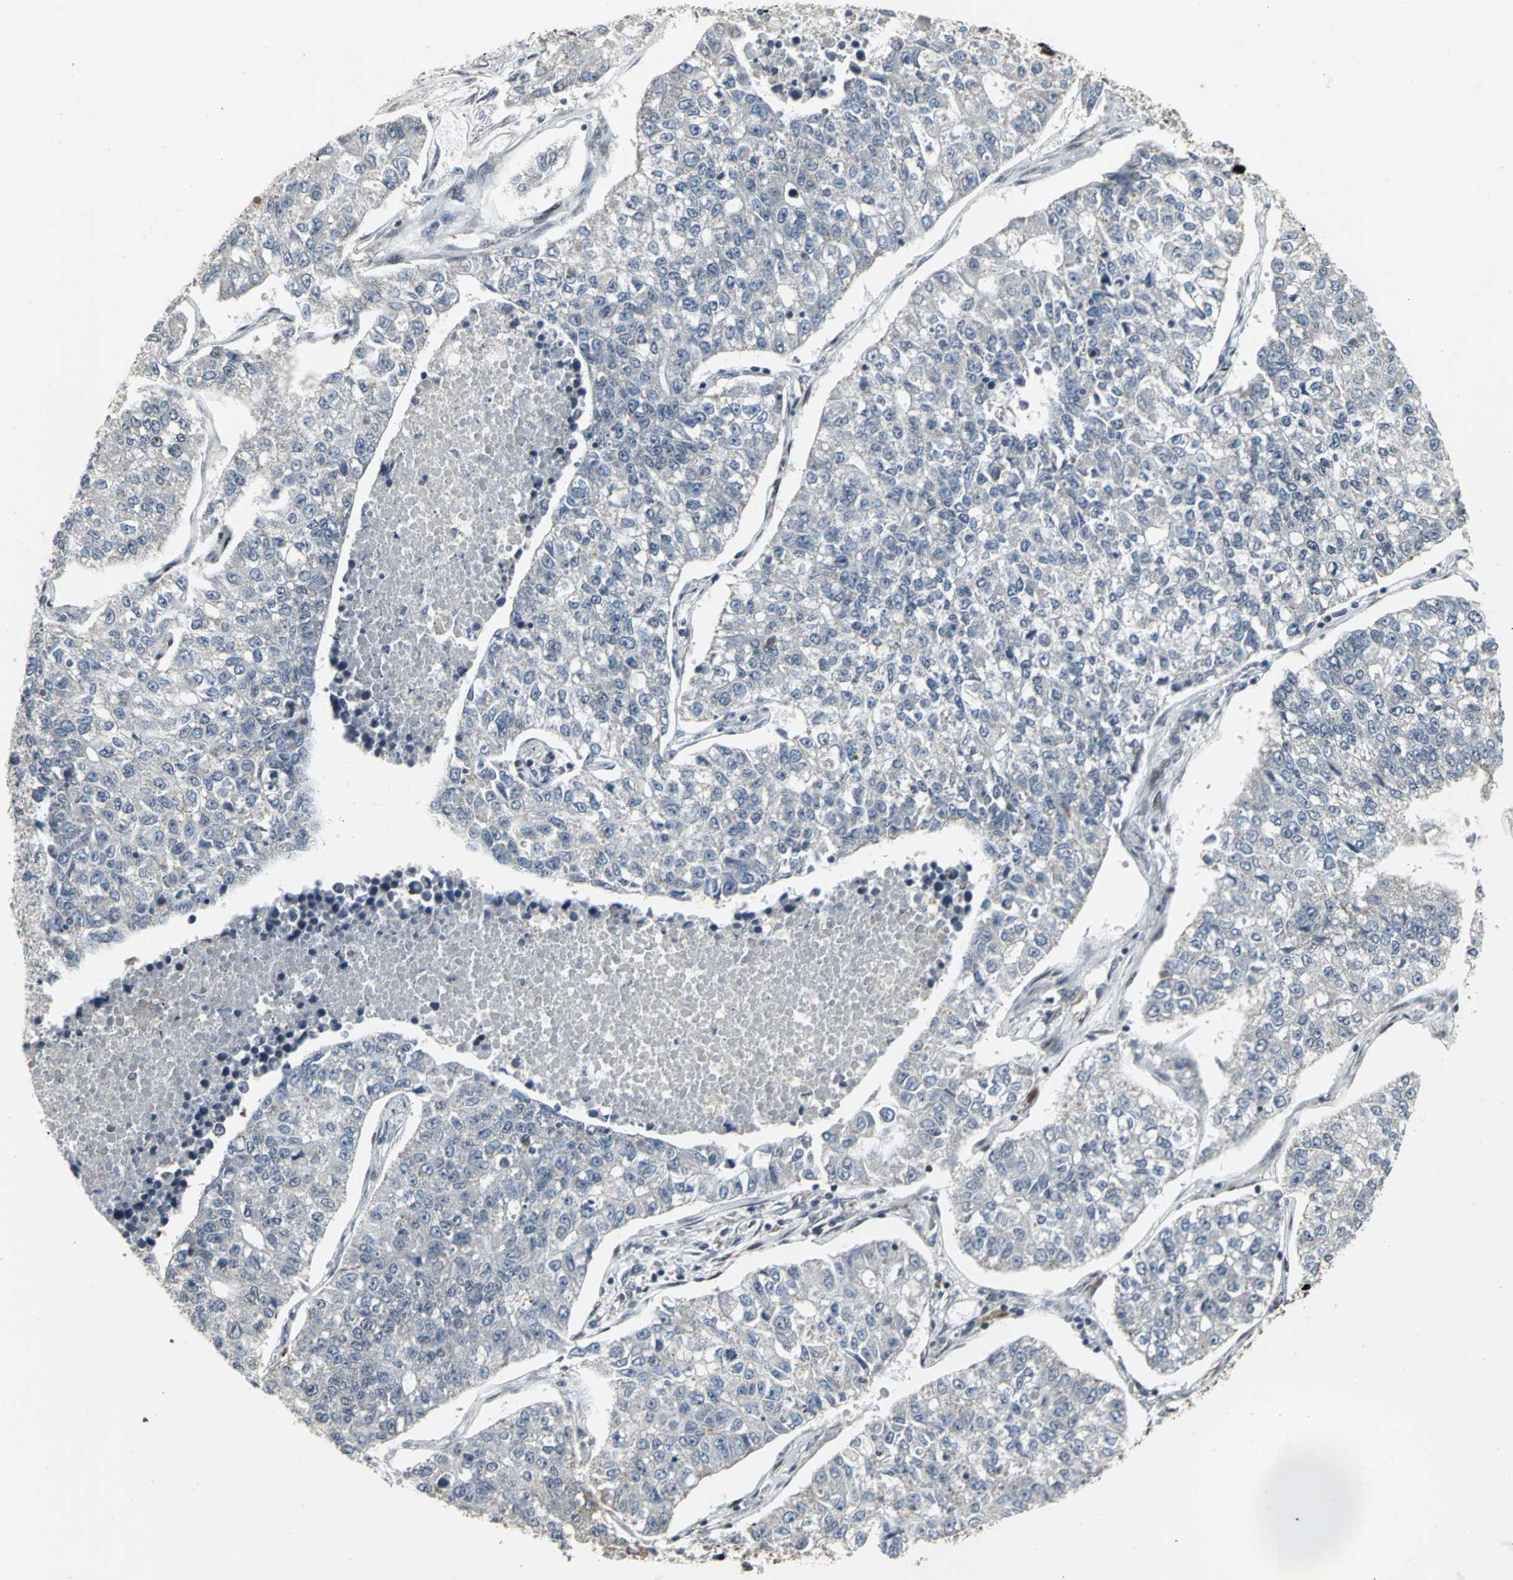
{"staining": {"intensity": "negative", "quantity": "none", "location": "none"}, "tissue": "lung cancer", "cell_type": "Tumor cells", "image_type": "cancer", "snomed": [{"axis": "morphology", "description": "Adenocarcinoma, NOS"}, {"axis": "topography", "description": "Lung"}], "caption": "Histopathology image shows no protein positivity in tumor cells of lung cancer (adenocarcinoma) tissue.", "gene": "SRF", "patient": {"sex": "male", "age": 49}}